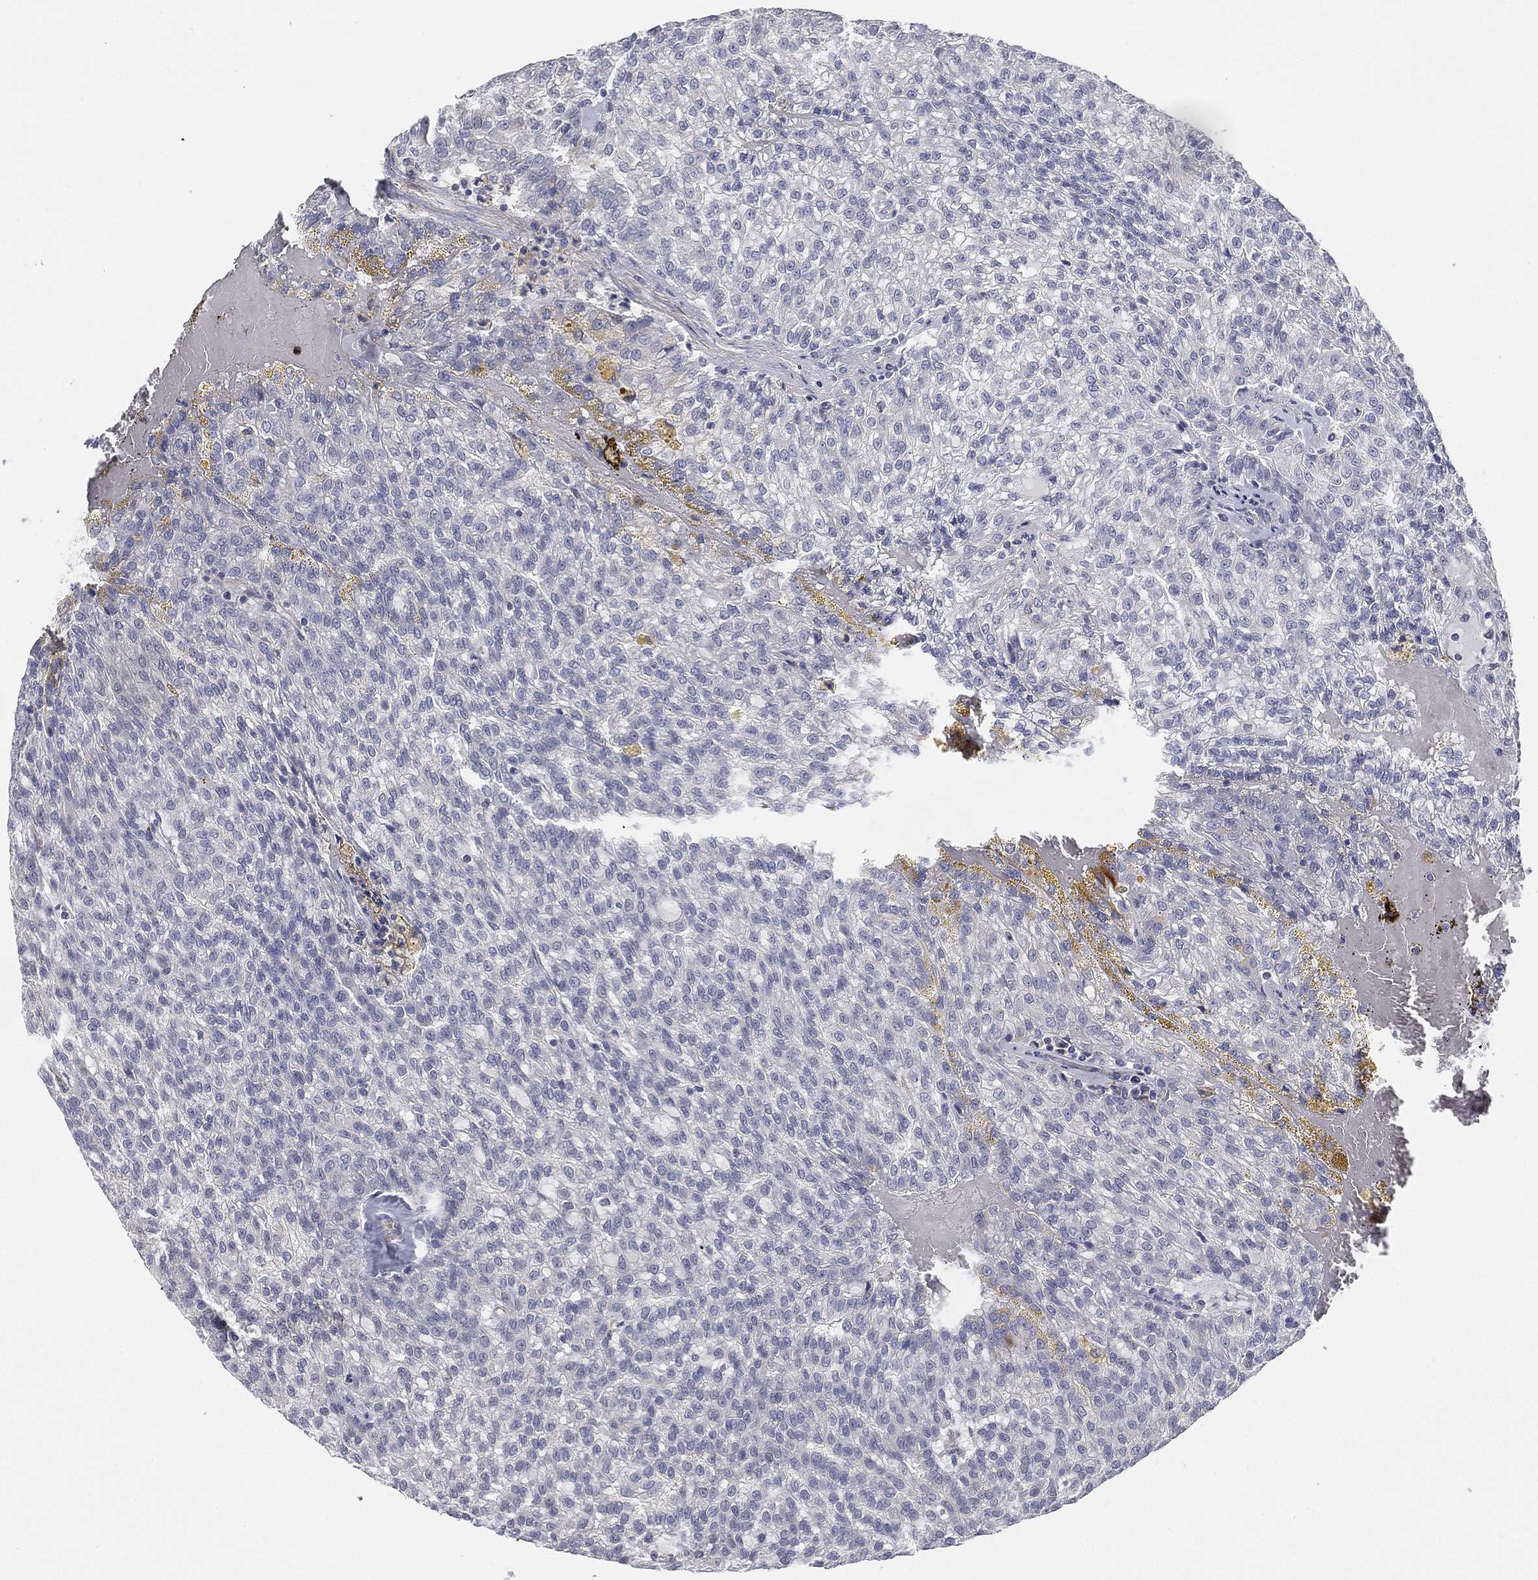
{"staining": {"intensity": "negative", "quantity": "none", "location": "none"}, "tissue": "renal cancer", "cell_type": "Tumor cells", "image_type": "cancer", "snomed": [{"axis": "morphology", "description": "Adenocarcinoma, NOS"}, {"axis": "topography", "description": "Kidney"}], "caption": "High power microscopy photomicrograph of an IHC photomicrograph of renal cancer, revealing no significant staining in tumor cells.", "gene": "C5orf46", "patient": {"sex": "male", "age": 63}}